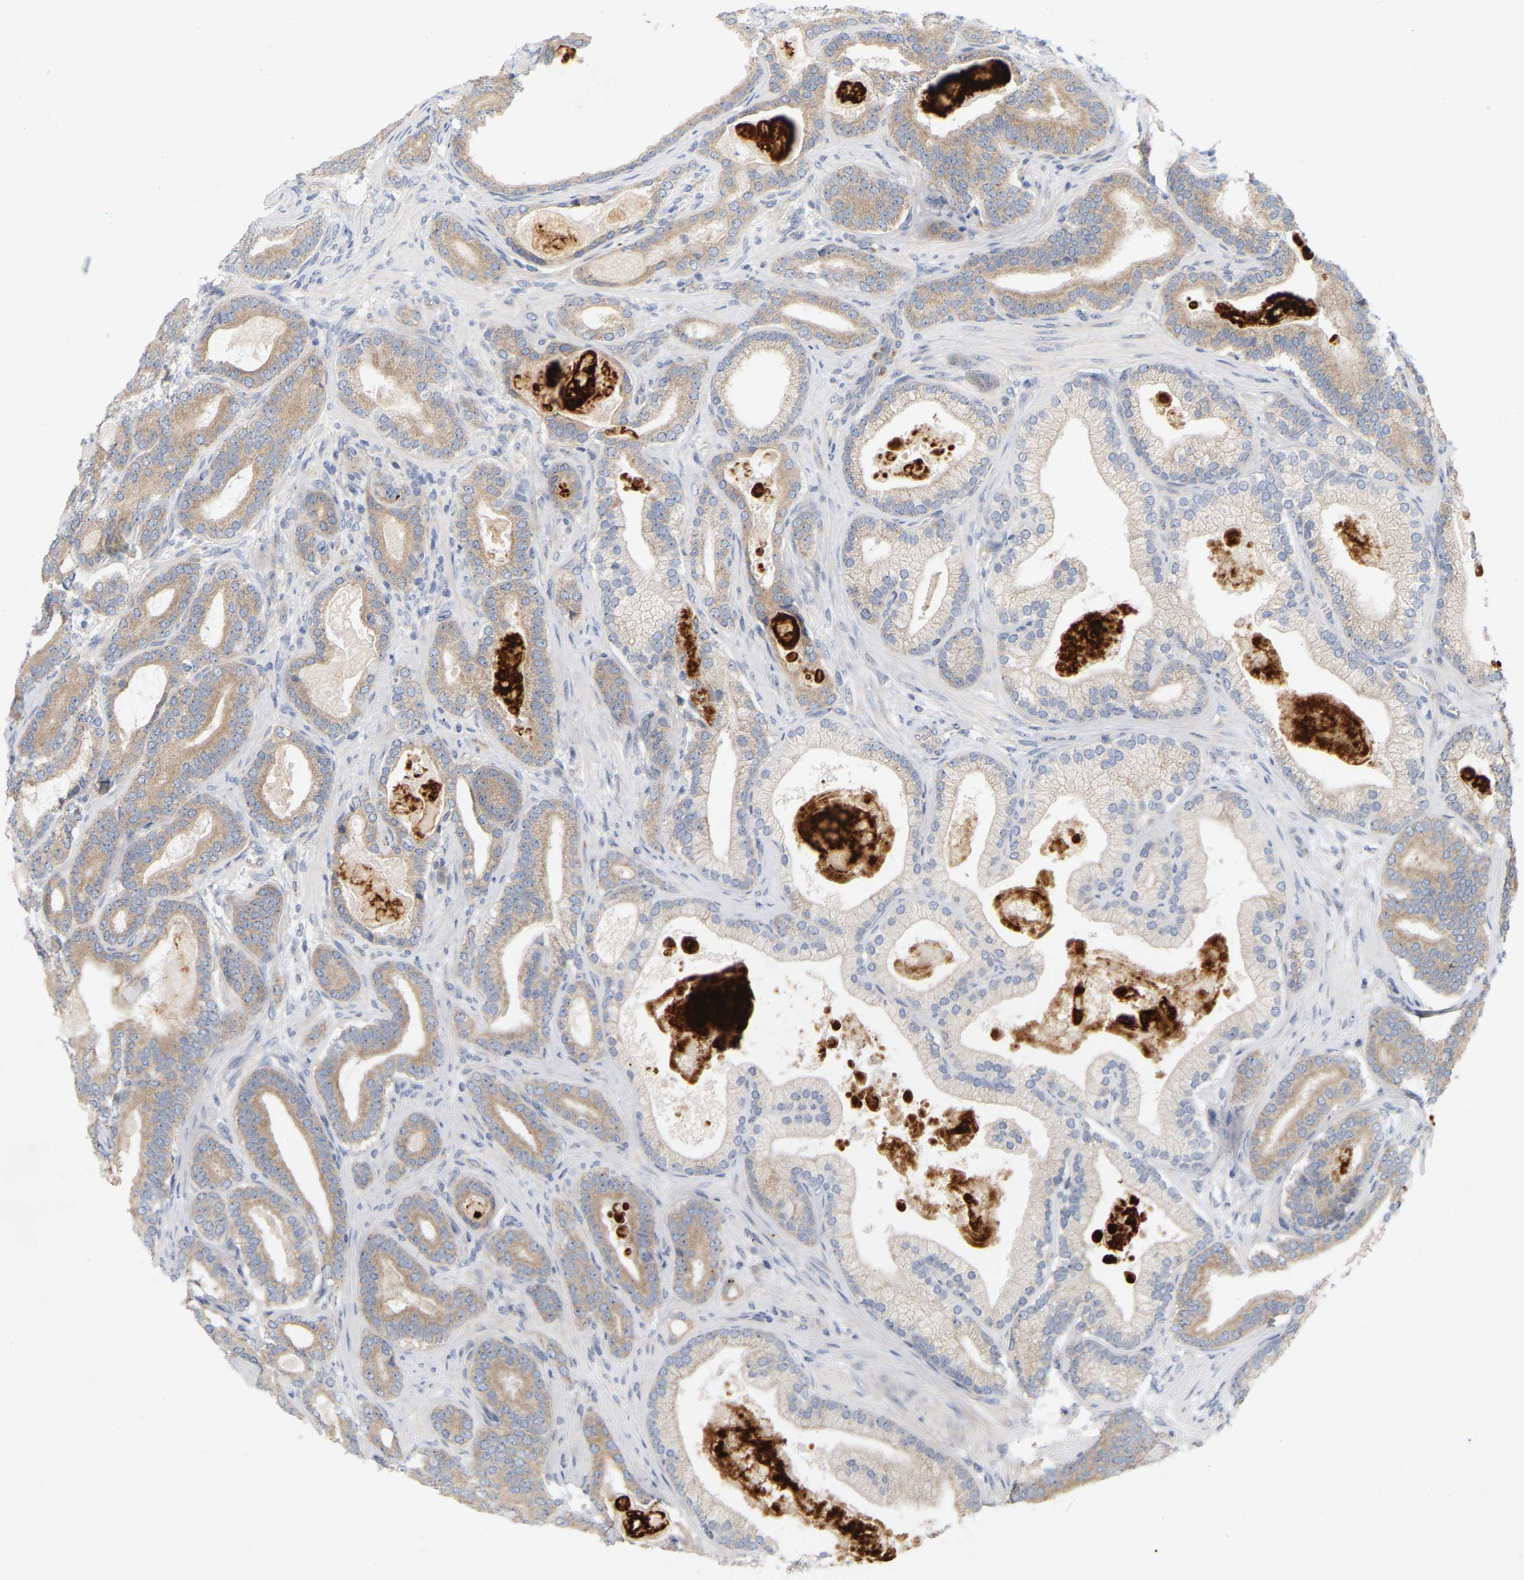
{"staining": {"intensity": "moderate", "quantity": ">75%", "location": "cytoplasmic/membranous"}, "tissue": "prostate cancer", "cell_type": "Tumor cells", "image_type": "cancer", "snomed": [{"axis": "morphology", "description": "Adenocarcinoma, High grade"}, {"axis": "topography", "description": "Prostate"}], "caption": "Moderate cytoplasmic/membranous protein positivity is identified in about >75% of tumor cells in prostate cancer (adenocarcinoma (high-grade)).", "gene": "MINDY4", "patient": {"sex": "male", "age": 60}}